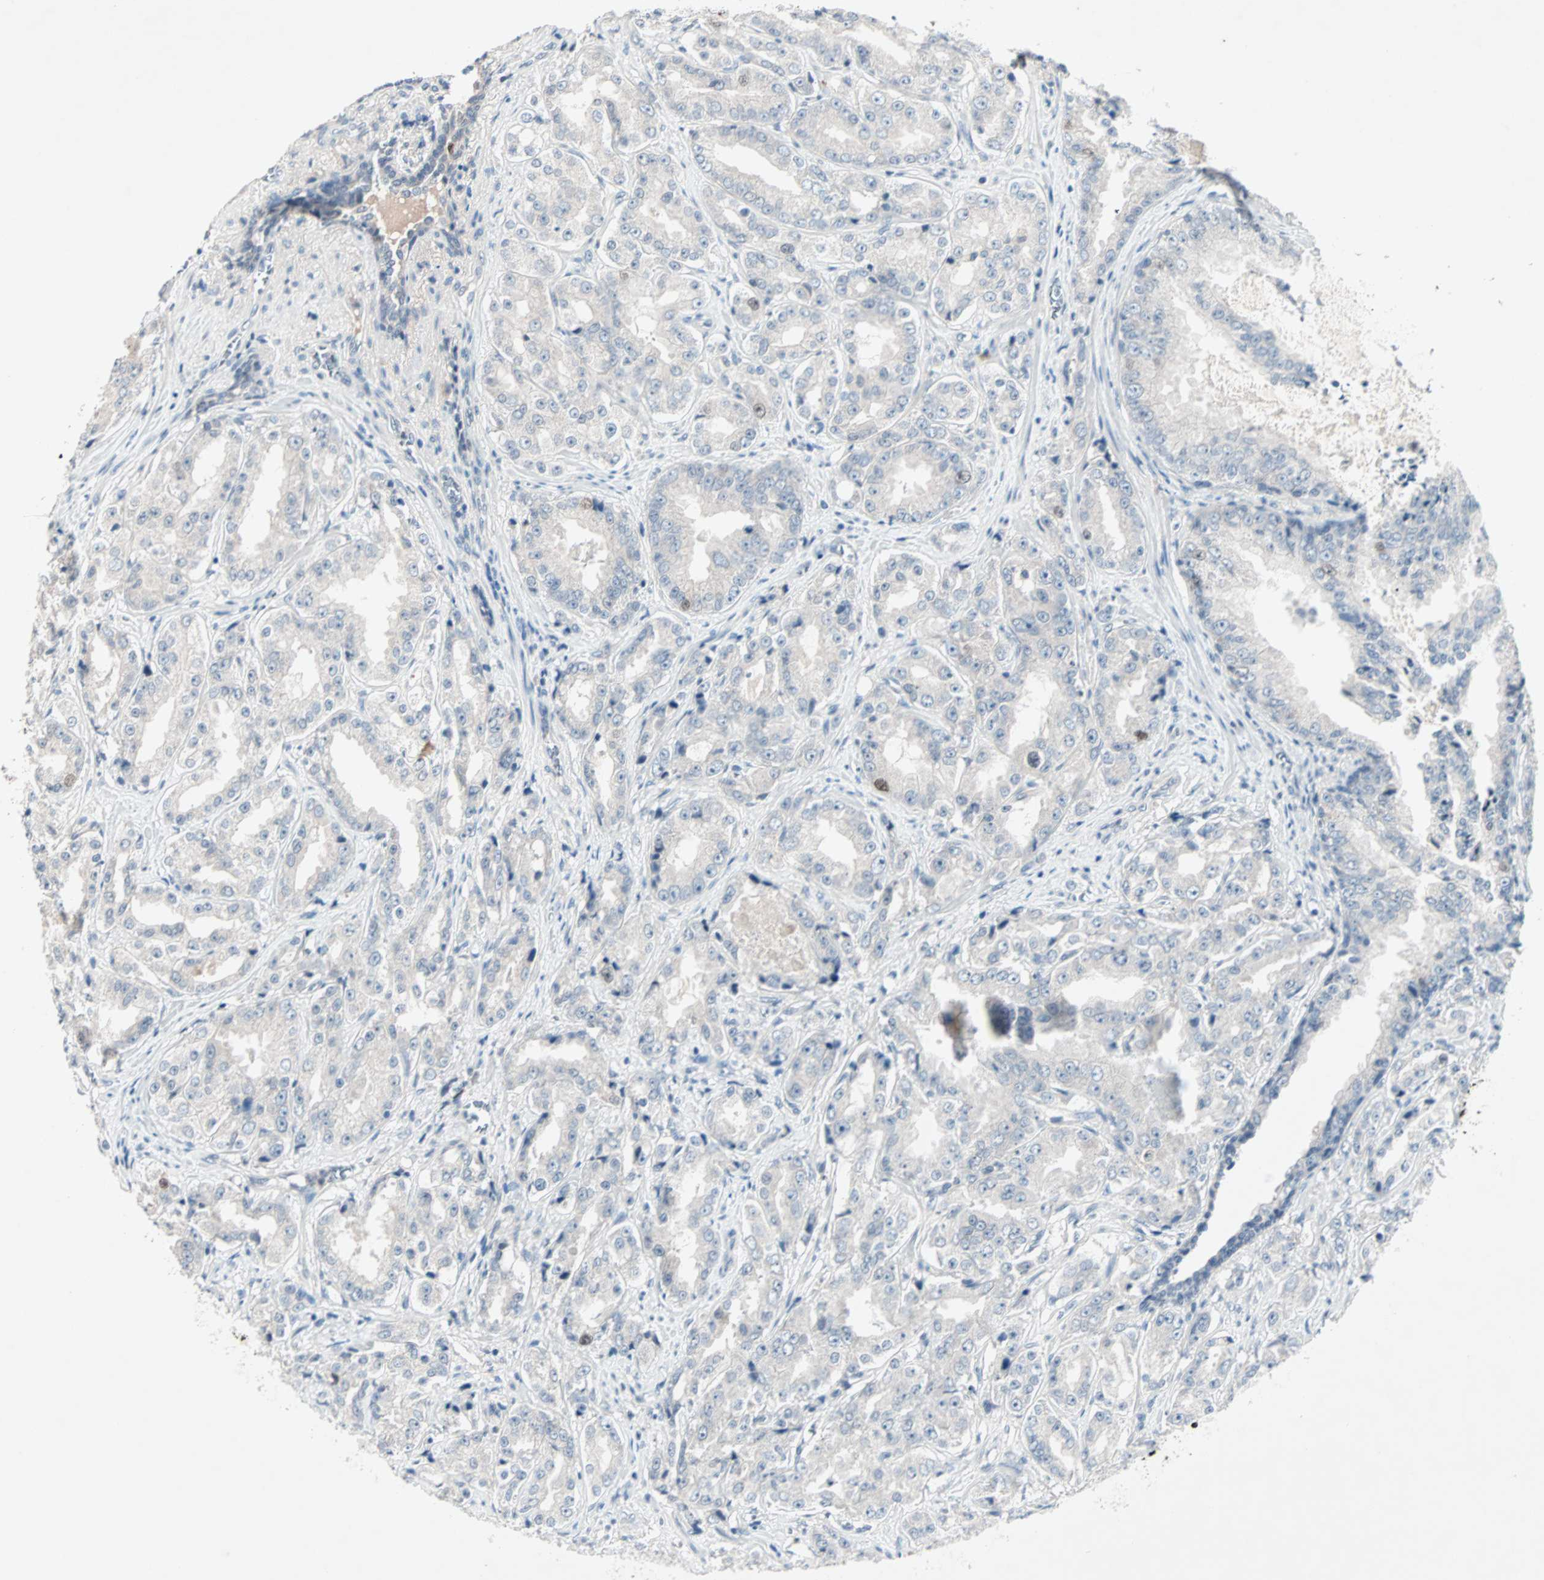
{"staining": {"intensity": "negative", "quantity": "none", "location": "none"}, "tissue": "prostate cancer", "cell_type": "Tumor cells", "image_type": "cancer", "snomed": [{"axis": "morphology", "description": "Adenocarcinoma, High grade"}, {"axis": "topography", "description": "Prostate"}], "caption": "Tumor cells are negative for brown protein staining in prostate cancer.", "gene": "CCNE2", "patient": {"sex": "male", "age": 73}}